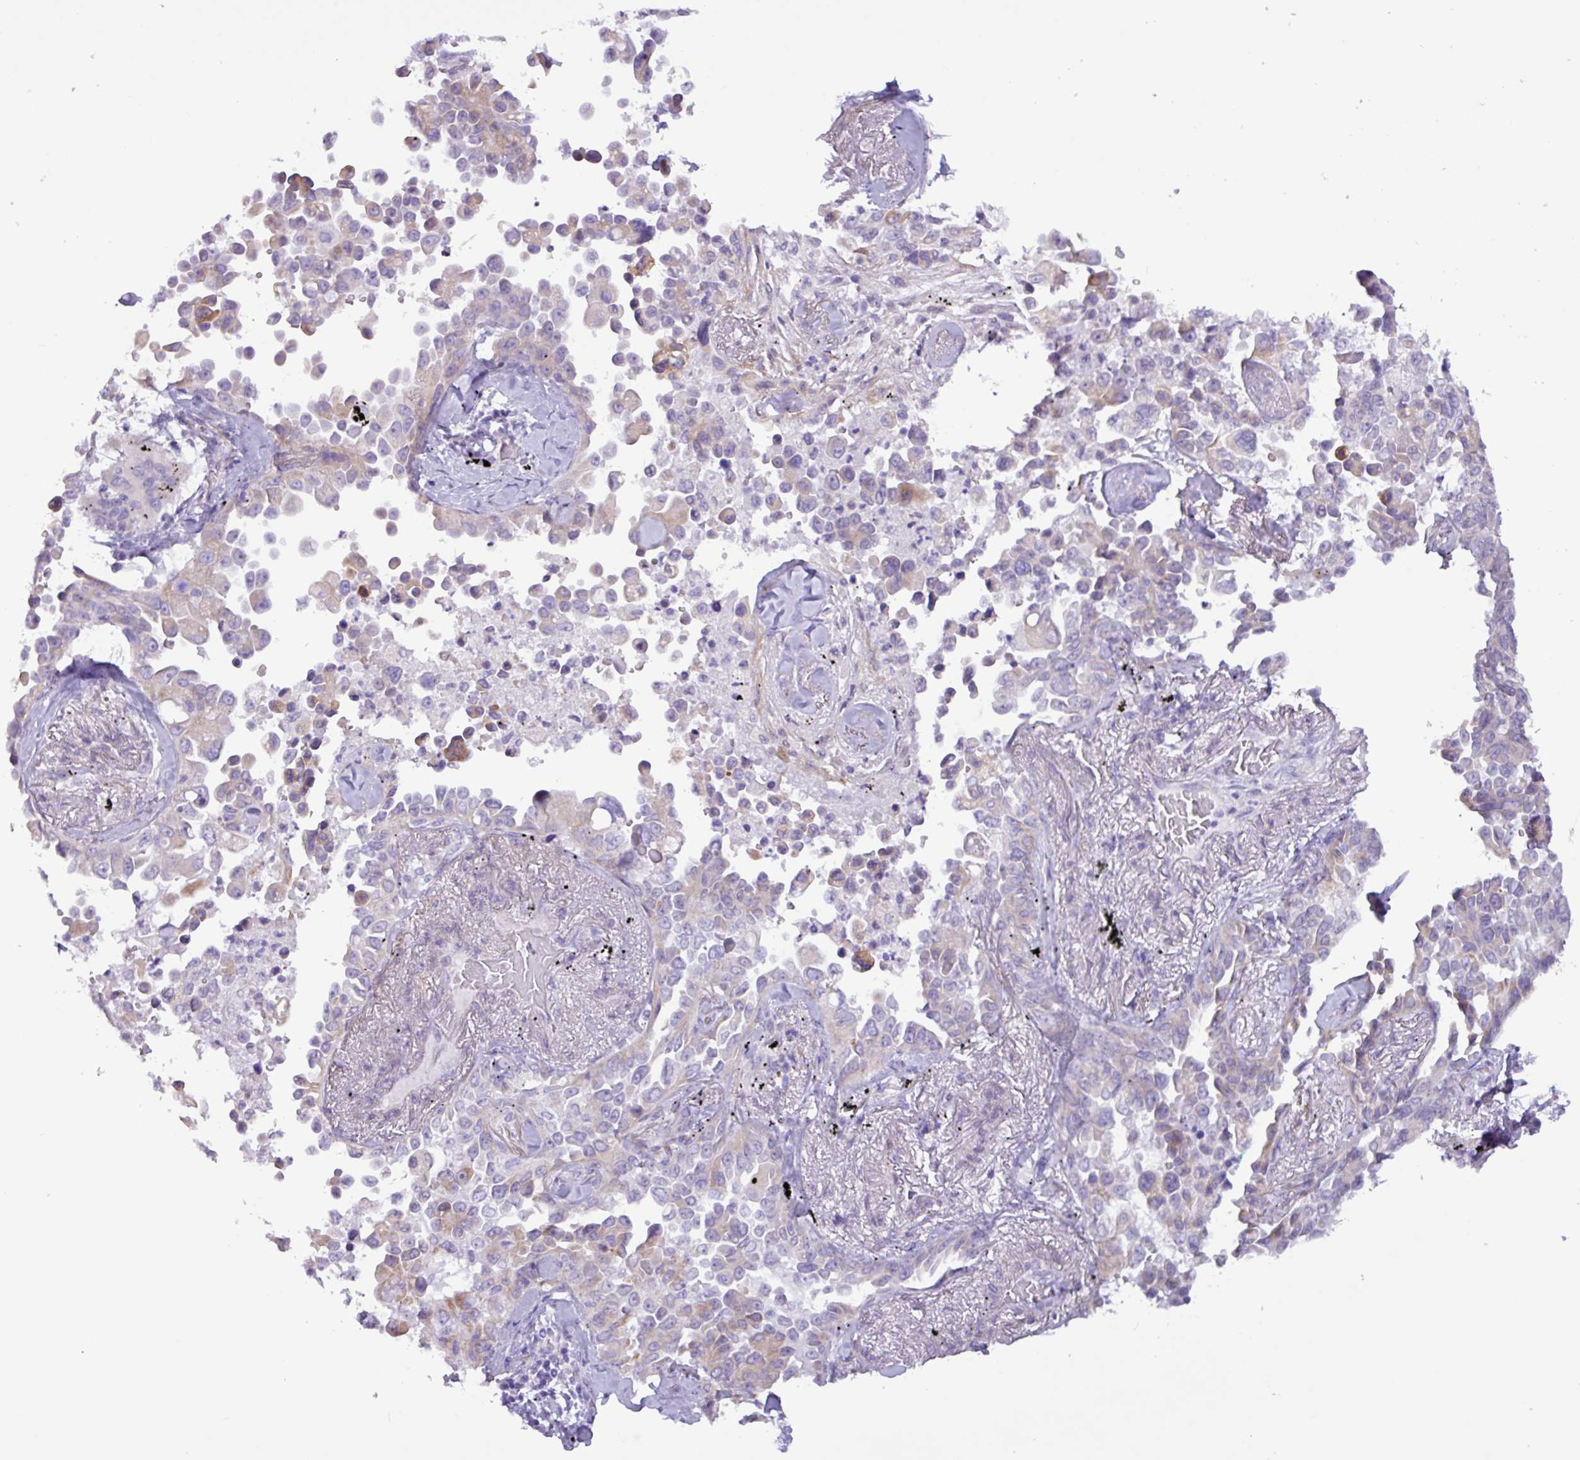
{"staining": {"intensity": "weak", "quantity": "<25%", "location": "cytoplasmic/membranous"}, "tissue": "lung cancer", "cell_type": "Tumor cells", "image_type": "cancer", "snomed": [{"axis": "morphology", "description": "Adenocarcinoma, NOS"}, {"axis": "topography", "description": "Lung"}], "caption": "Adenocarcinoma (lung) stained for a protein using IHC exhibits no staining tumor cells.", "gene": "SLC38A1", "patient": {"sex": "female", "age": 67}}